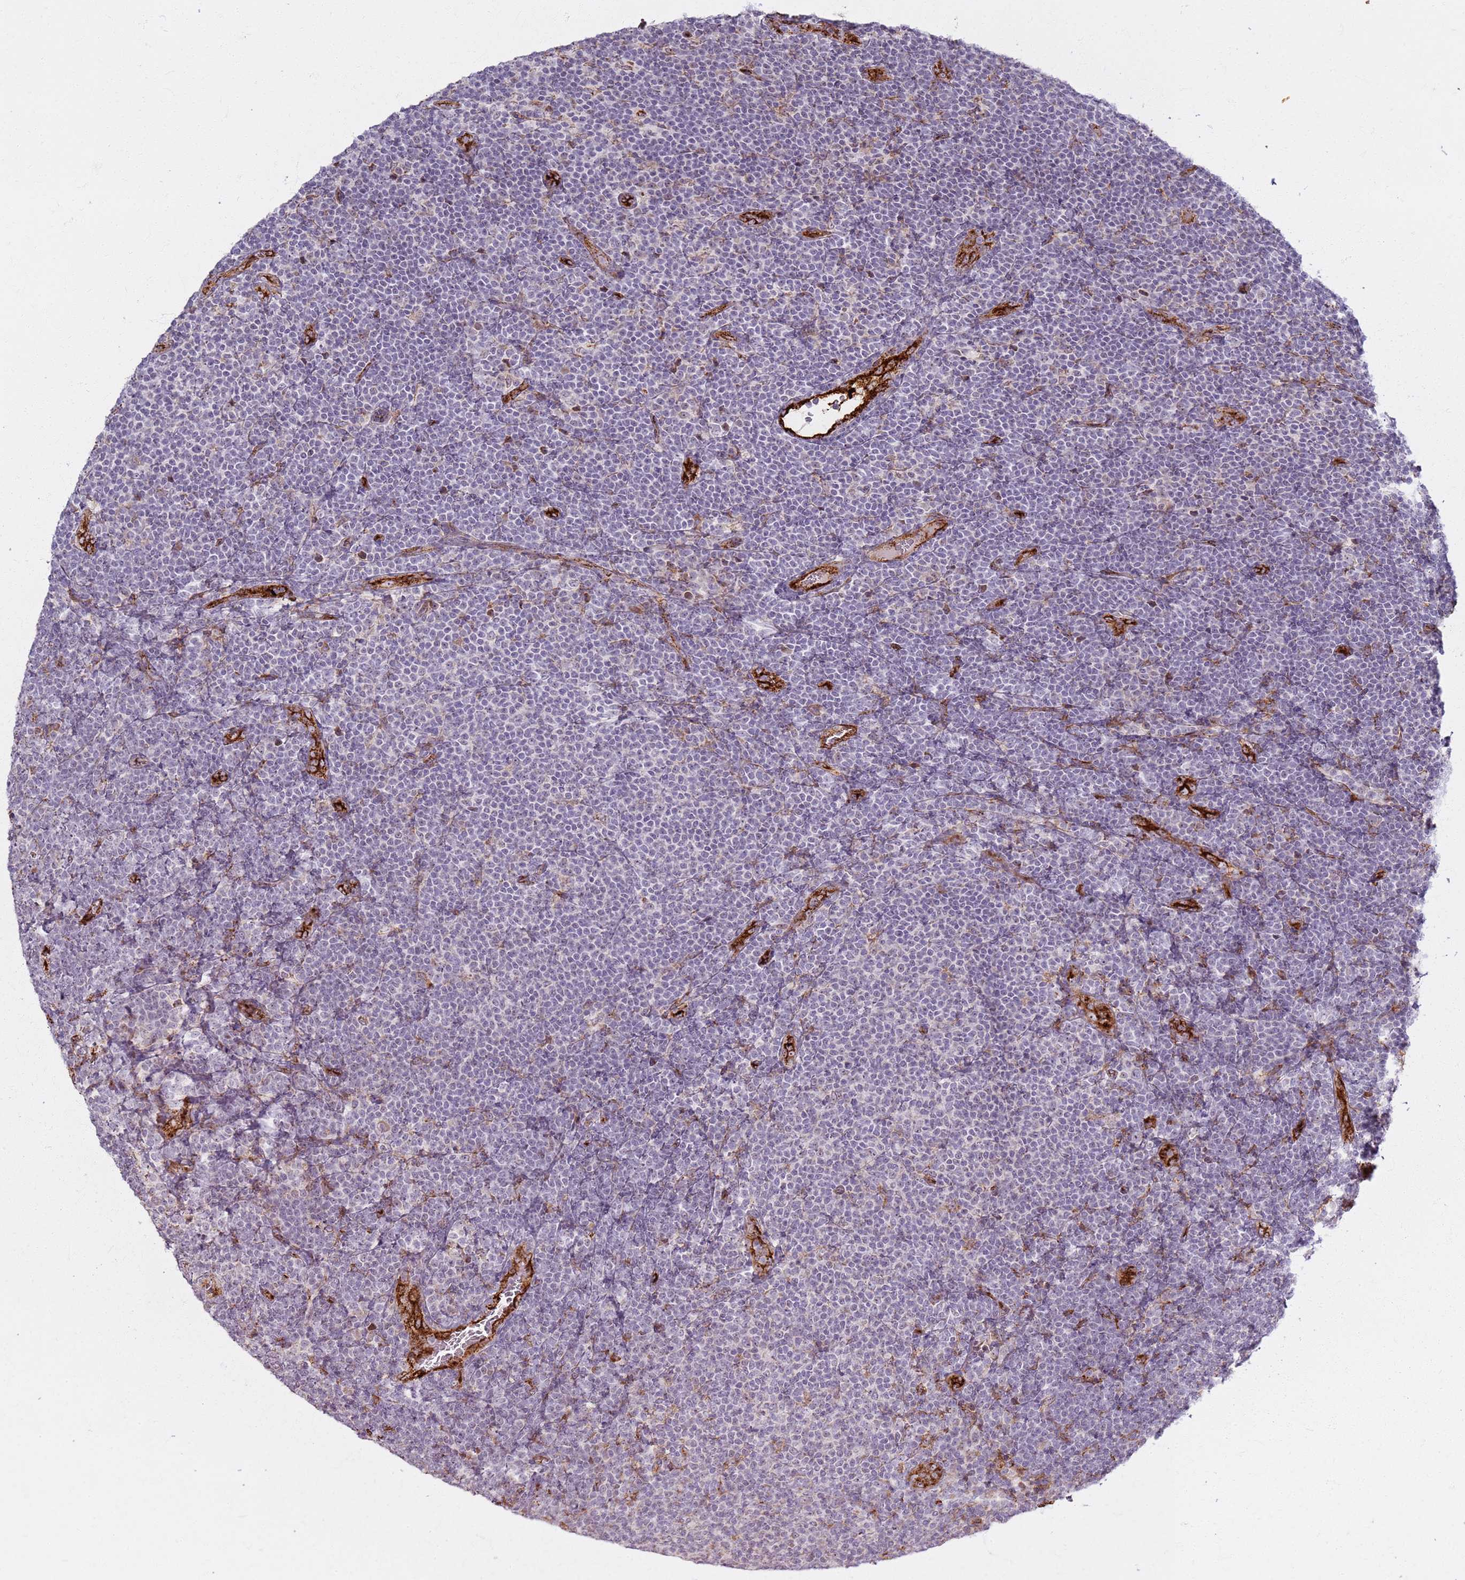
{"staining": {"intensity": "negative", "quantity": "none", "location": "none"}, "tissue": "lymphoma", "cell_type": "Tumor cells", "image_type": "cancer", "snomed": [{"axis": "morphology", "description": "Malignant lymphoma, non-Hodgkin's type, Low grade"}, {"axis": "topography", "description": "Lymph node"}], "caption": "High power microscopy histopathology image of an immunohistochemistry image of lymphoma, revealing no significant staining in tumor cells. Brightfield microscopy of immunohistochemistry stained with DAB (brown) and hematoxylin (blue), captured at high magnification.", "gene": "KRI1", "patient": {"sex": "male", "age": 66}}